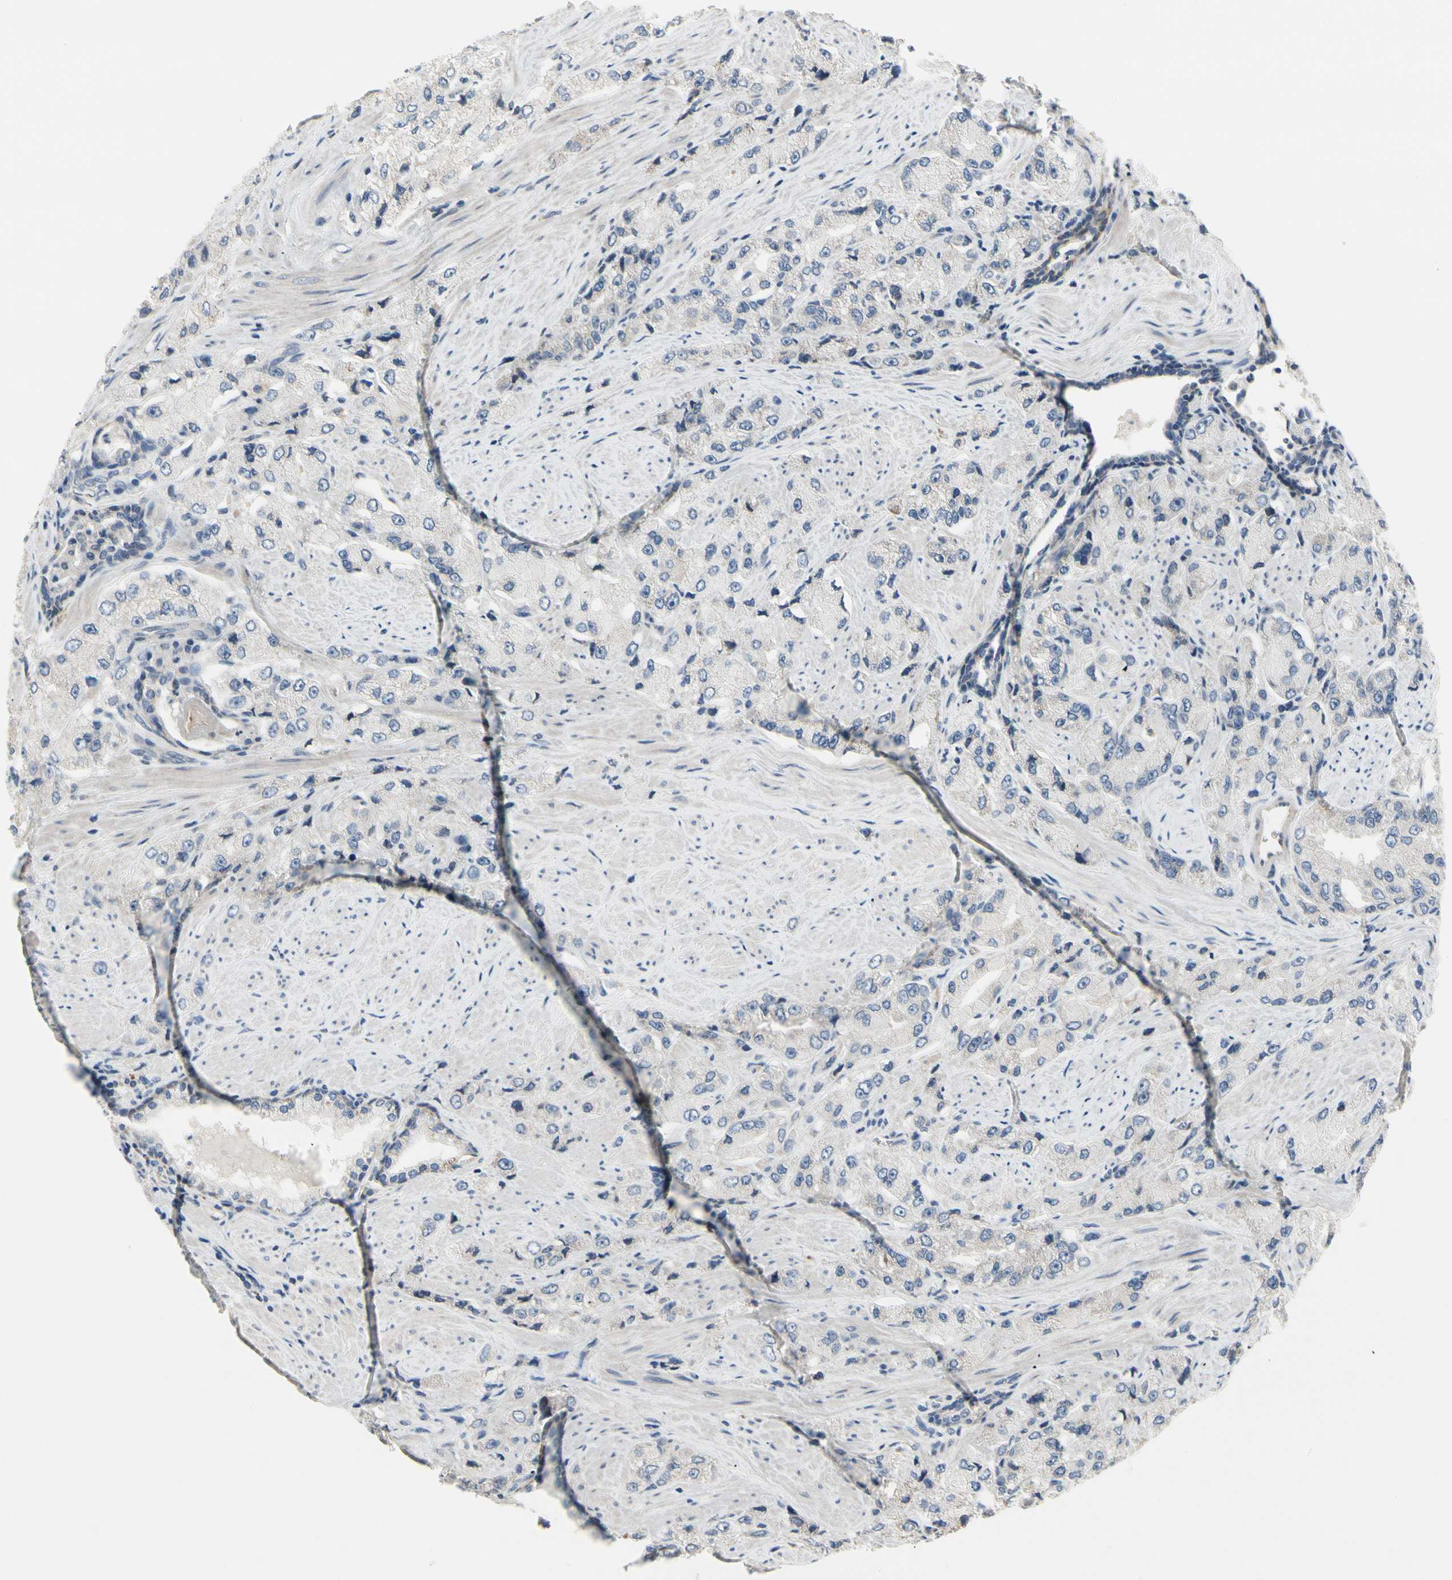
{"staining": {"intensity": "negative", "quantity": "none", "location": "none"}, "tissue": "prostate cancer", "cell_type": "Tumor cells", "image_type": "cancer", "snomed": [{"axis": "morphology", "description": "Adenocarcinoma, High grade"}, {"axis": "topography", "description": "Prostate"}], "caption": "The photomicrograph demonstrates no staining of tumor cells in prostate cancer (high-grade adenocarcinoma).", "gene": "NFASC", "patient": {"sex": "male", "age": 58}}